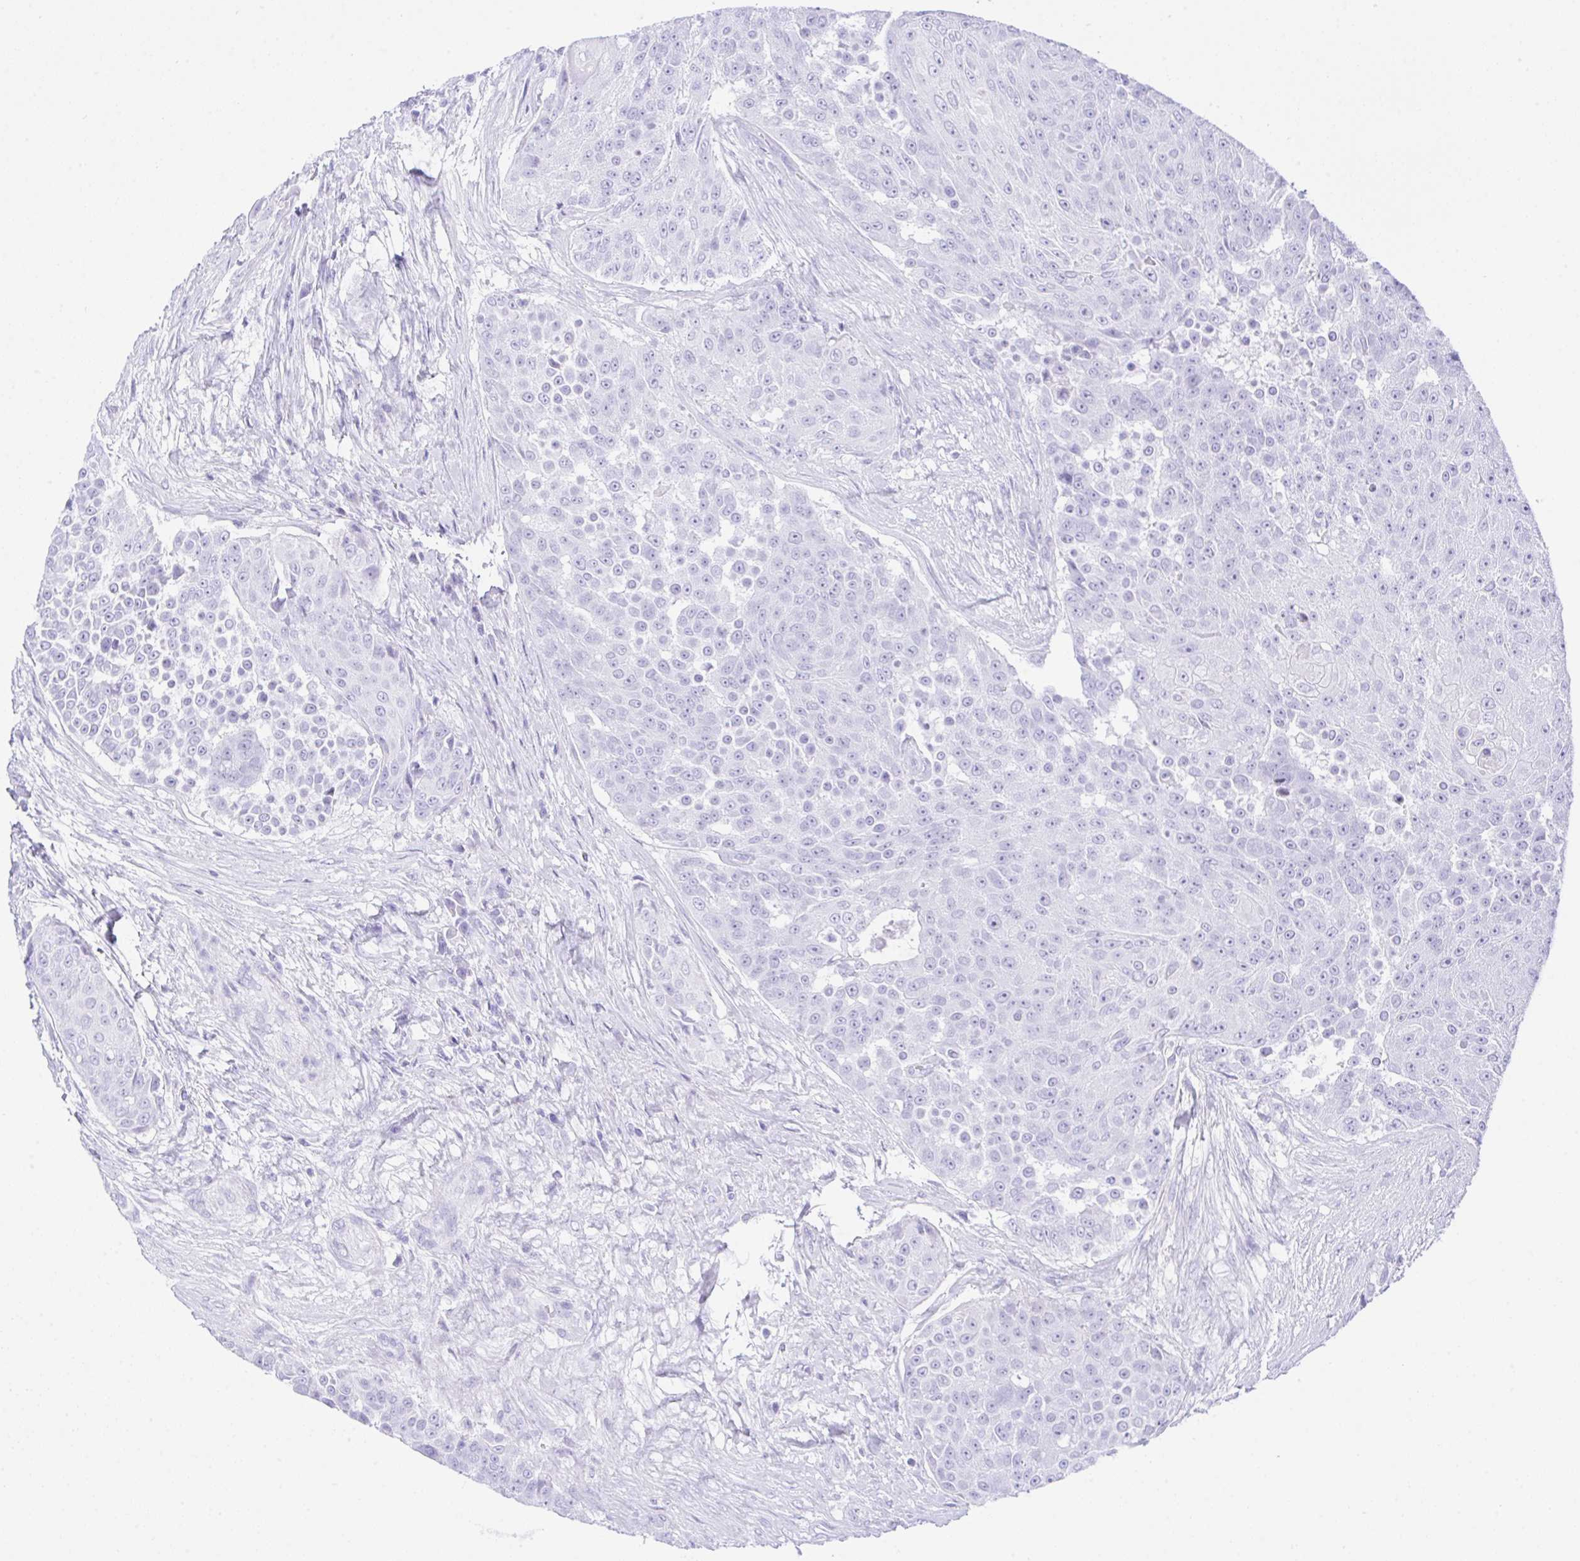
{"staining": {"intensity": "negative", "quantity": "none", "location": "none"}, "tissue": "urothelial cancer", "cell_type": "Tumor cells", "image_type": "cancer", "snomed": [{"axis": "morphology", "description": "Urothelial carcinoma, High grade"}, {"axis": "topography", "description": "Urinary bladder"}], "caption": "Immunohistochemistry photomicrograph of neoplastic tissue: urothelial cancer stained with DAB (3,3'-diaminobenzidine) shows no significant protein positivity in tumor cells. (Brightfield microscopy of DAB IHC at high magnification).", "gene": "SELENOV", "patient": {"sex": "female", "age": 63}}